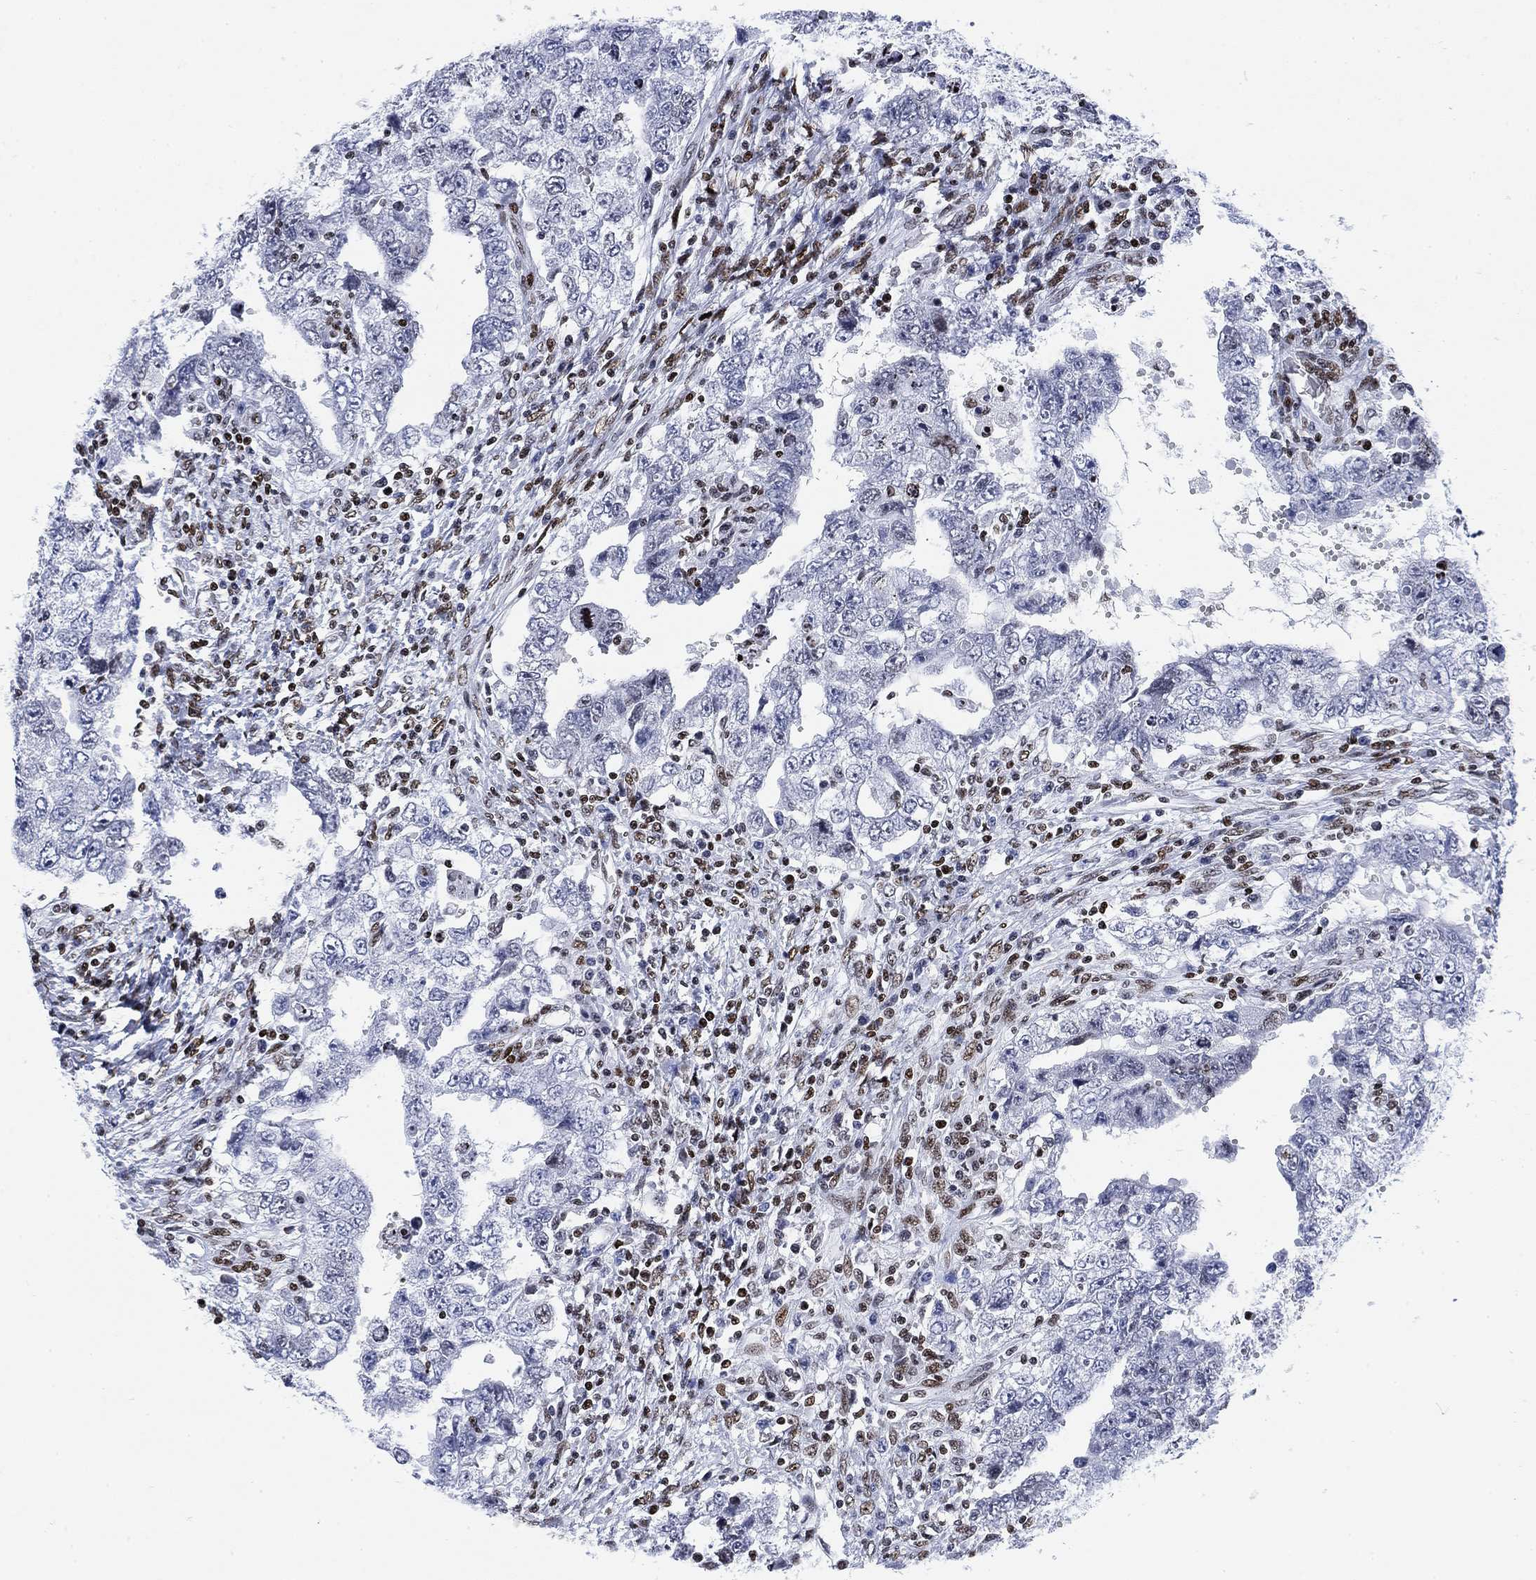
{"staining": {"intensity": "negative", "quantity": "none", "location": "none"}, "tissue": "testis cancer", "cell_type": "Tumor cells", "image_type": "cancer", "snomed": [{"axis": "morphology", "description": "Carcinoma, Embryonal, NOS"}, {"axis": "topography", "description": "Testis"}], "caption": "IHC image of testis cancer stained for a protein (brown), which reveals no positivity in tumor cells. The staining is performed using DAB brown chromogen with nuclei counter-stained in using hematoxylin.", "gene": "H1-10", "patient": {"sex": "male", "age": 26}}